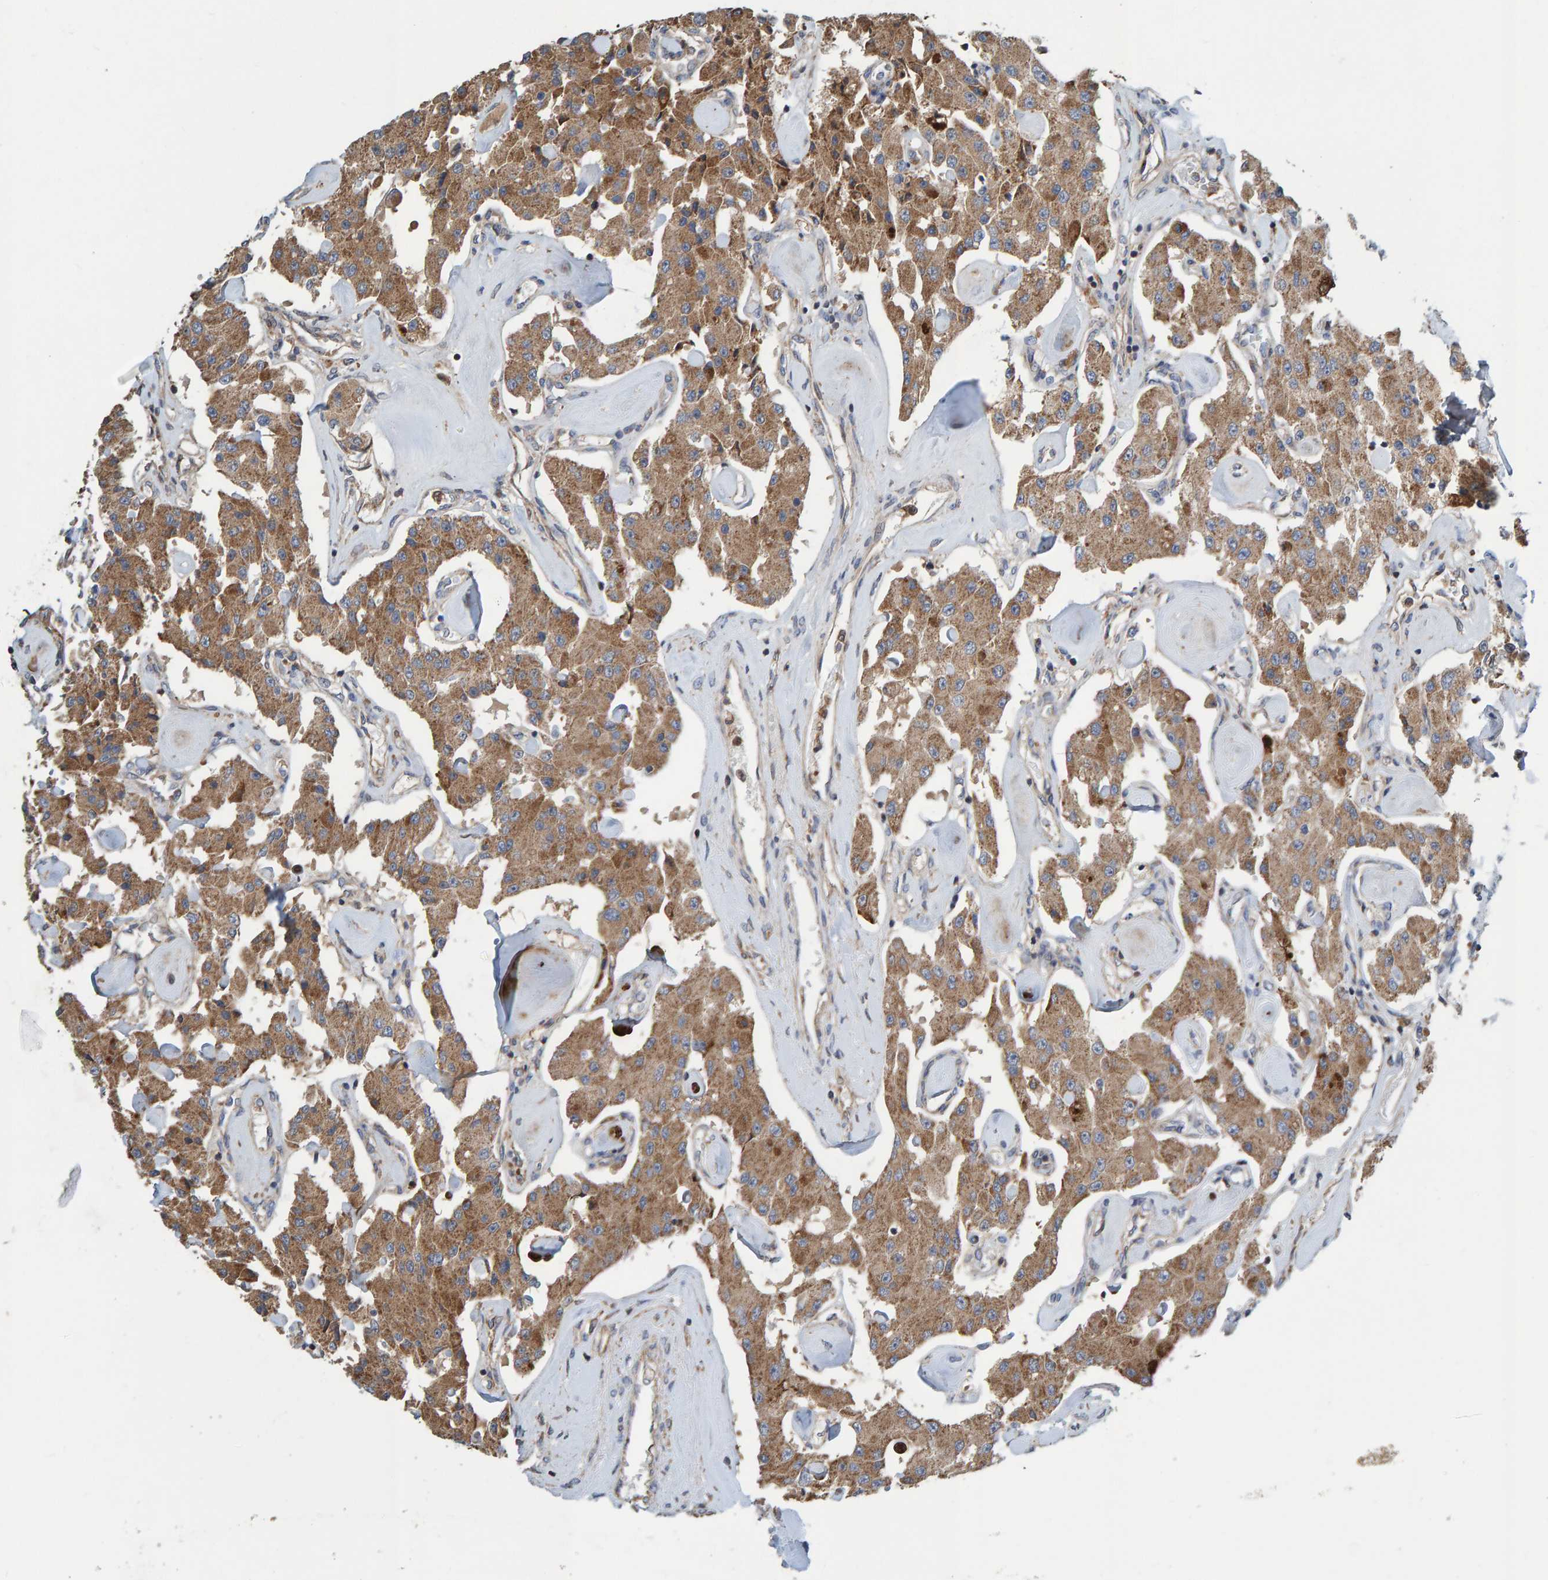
{"staining": {"intensity": "moderate", "quantity": ">75%", "location": "cytoplasmic/membranous"}, "tissue": "carcinoid", "cell_type": "Tumor cells", "image_type": "cancer", "snomed": [{"axis": "morphology", "description": "Carcinoid, malignant, NOS"}, {"axis": "topography", "description": "Pancreas"}], "caption": "Brown immunohistochemical staining in human carcinoid demonstrates moderate cytoplasmic/membranous positivity in about >75% of tumor cells.", "gene": "KIAA0753", "patient": {"sex": "male", "age": 41}}